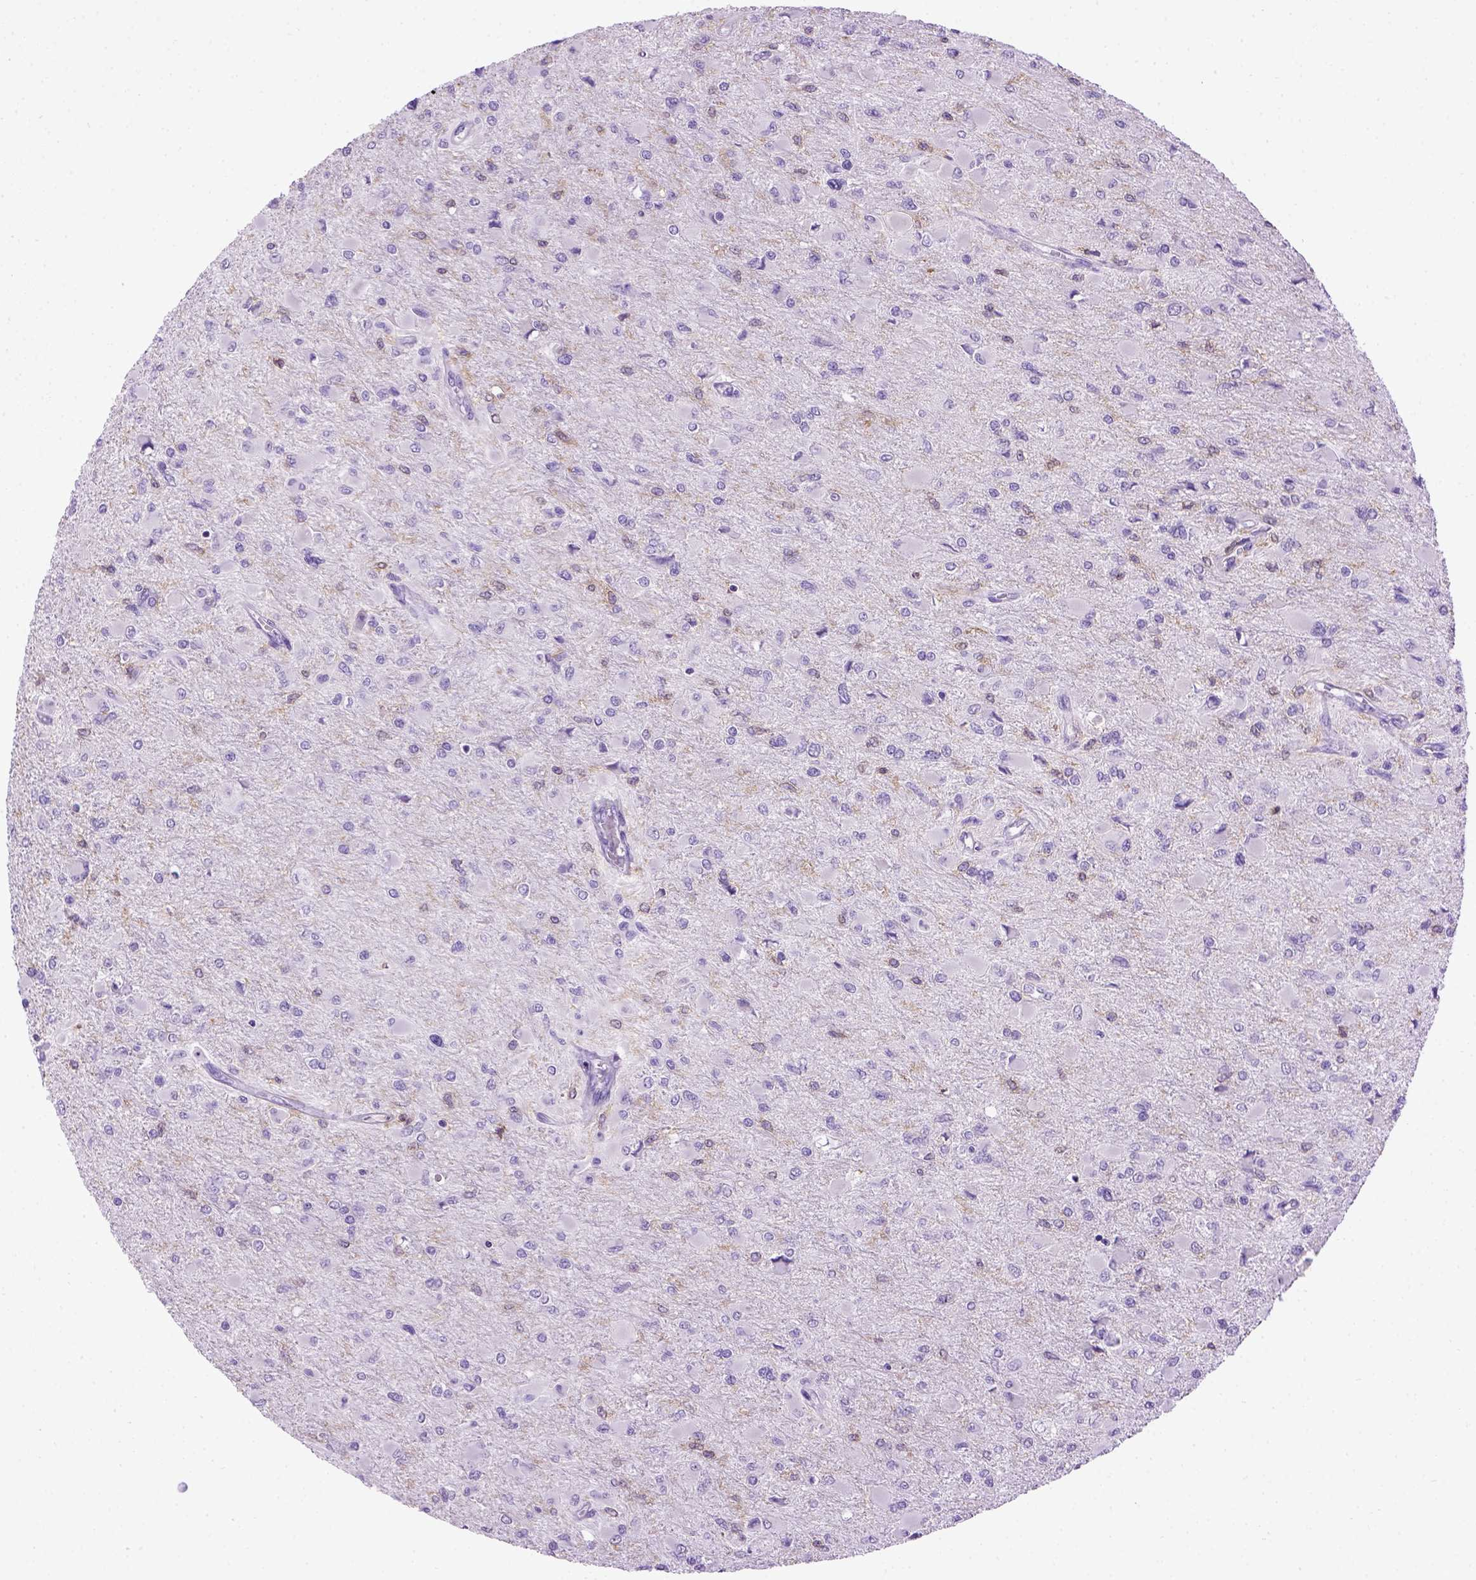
{"staining": {"intensity": "negative", "quantity": "none", "location": "none"}, "tissue": "glioma", "cell_type": "Tumor cells", "image_type": "cancer", "snomed": [{"axis": "morphology", "description": "Glioma, malignant, High grade"}, {"axis": "topography", "description": "Cerebral cortex"}], "caption": "DAB immunohistochemical staining of human glioma displays no significant expression in tumor cells.", "gene": "ITGAX", "patient": {"sex": "female", "age": 36}}